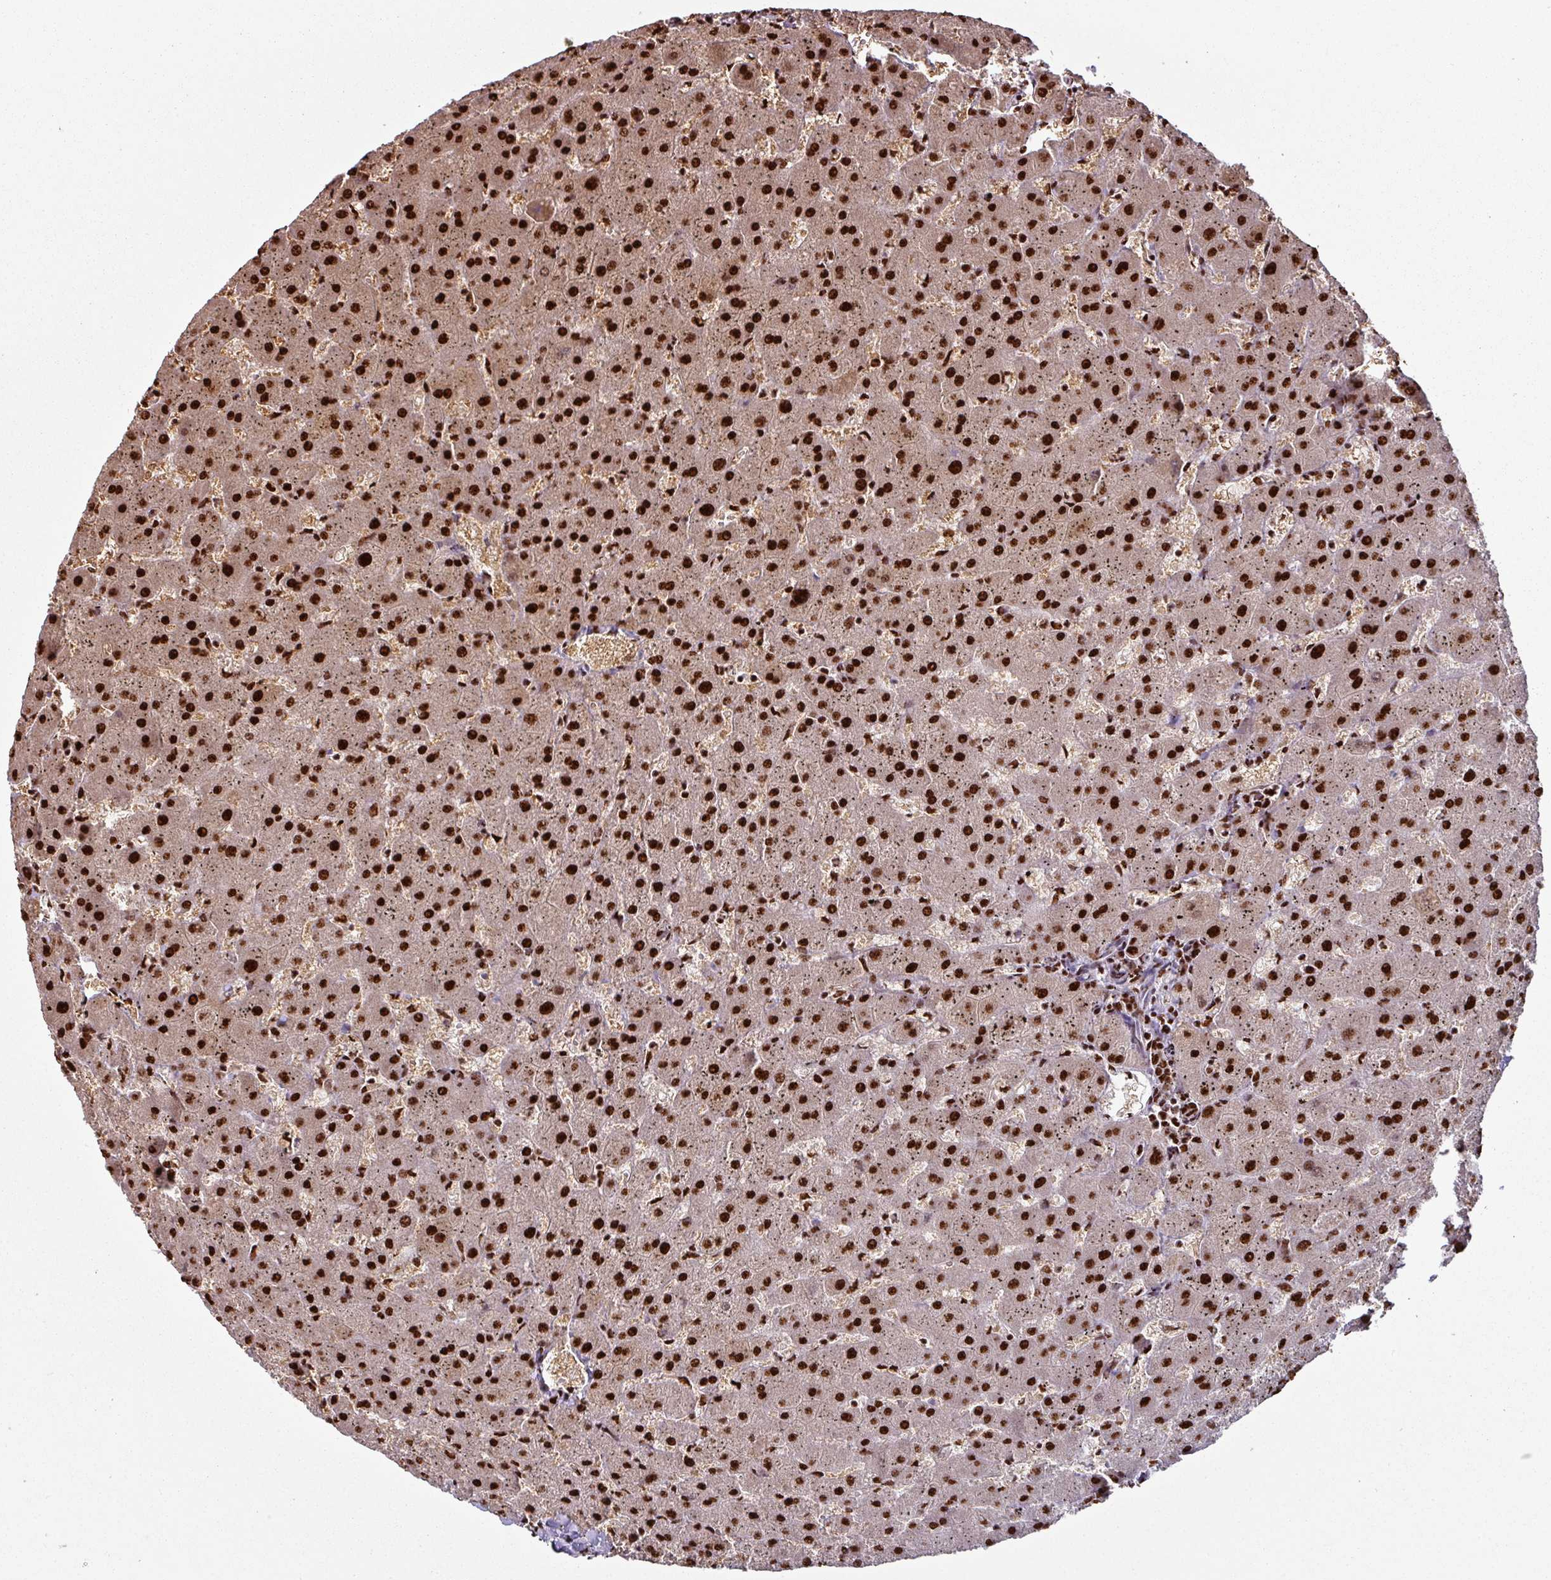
{"staining": {"intensity": "strong", "quantity": ">75%", "location": "nuclear"}, "tissue": "liver", "cell_type": "Cholangiocytes", "image_type": "normal", "snomed": [{"axis": "morphology", "description": "Normal tissue, NOS"}, {"axis": "topography", "description": "Liver"}], "caption": "Immunohistochemistry histopathology image of benign liver: human liver stained using immunohistochemistry (IHC) displays high levels of strong protein expression localized specifically in the nuclear of cholangiocytes, appearing as a nuclear brown color.", "gene": "SIK3", "patient": {"sex": "female", "age": 63}}